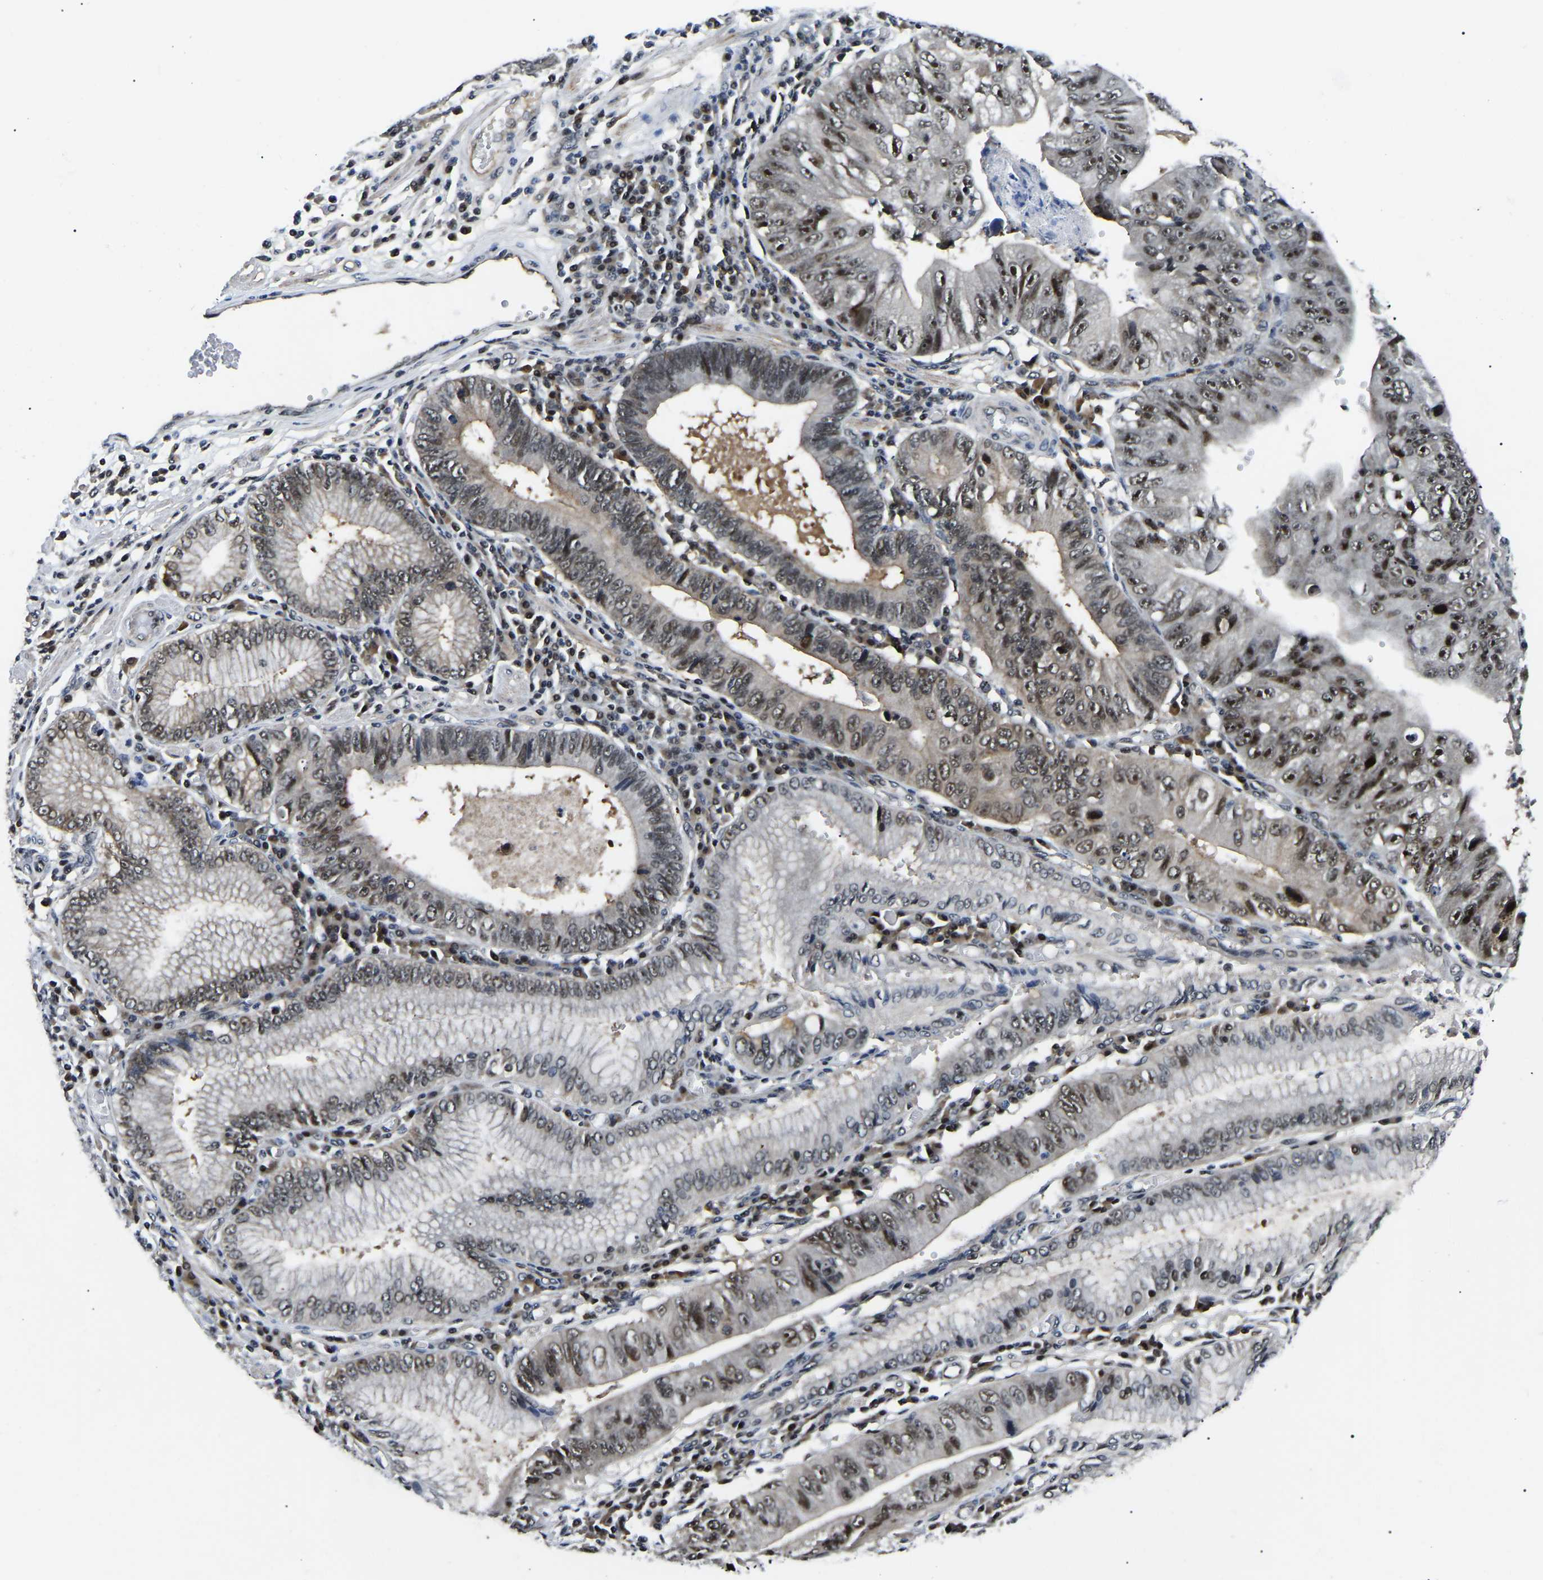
{"staining": {"intensity": "moderate", "quantity": ">75%", "location": "nuclear"}, "tissue": "stomach cancer", "cell_type": "Tumor cells", "image_type": "cancer", "snomed": [{"axis": "morphology", "description": "Adenocarcinoma, NOS"}, {"axis": "topography", "description": "Stomach"}], "caption": "Moderate nuclear expression for a protein is seen in about >75% of tumor cells of adenocarcinoma (stomach) using immunohistochemistry.", "gene": "RRP1B", "patient": {"sex": "male", "age": 59}}